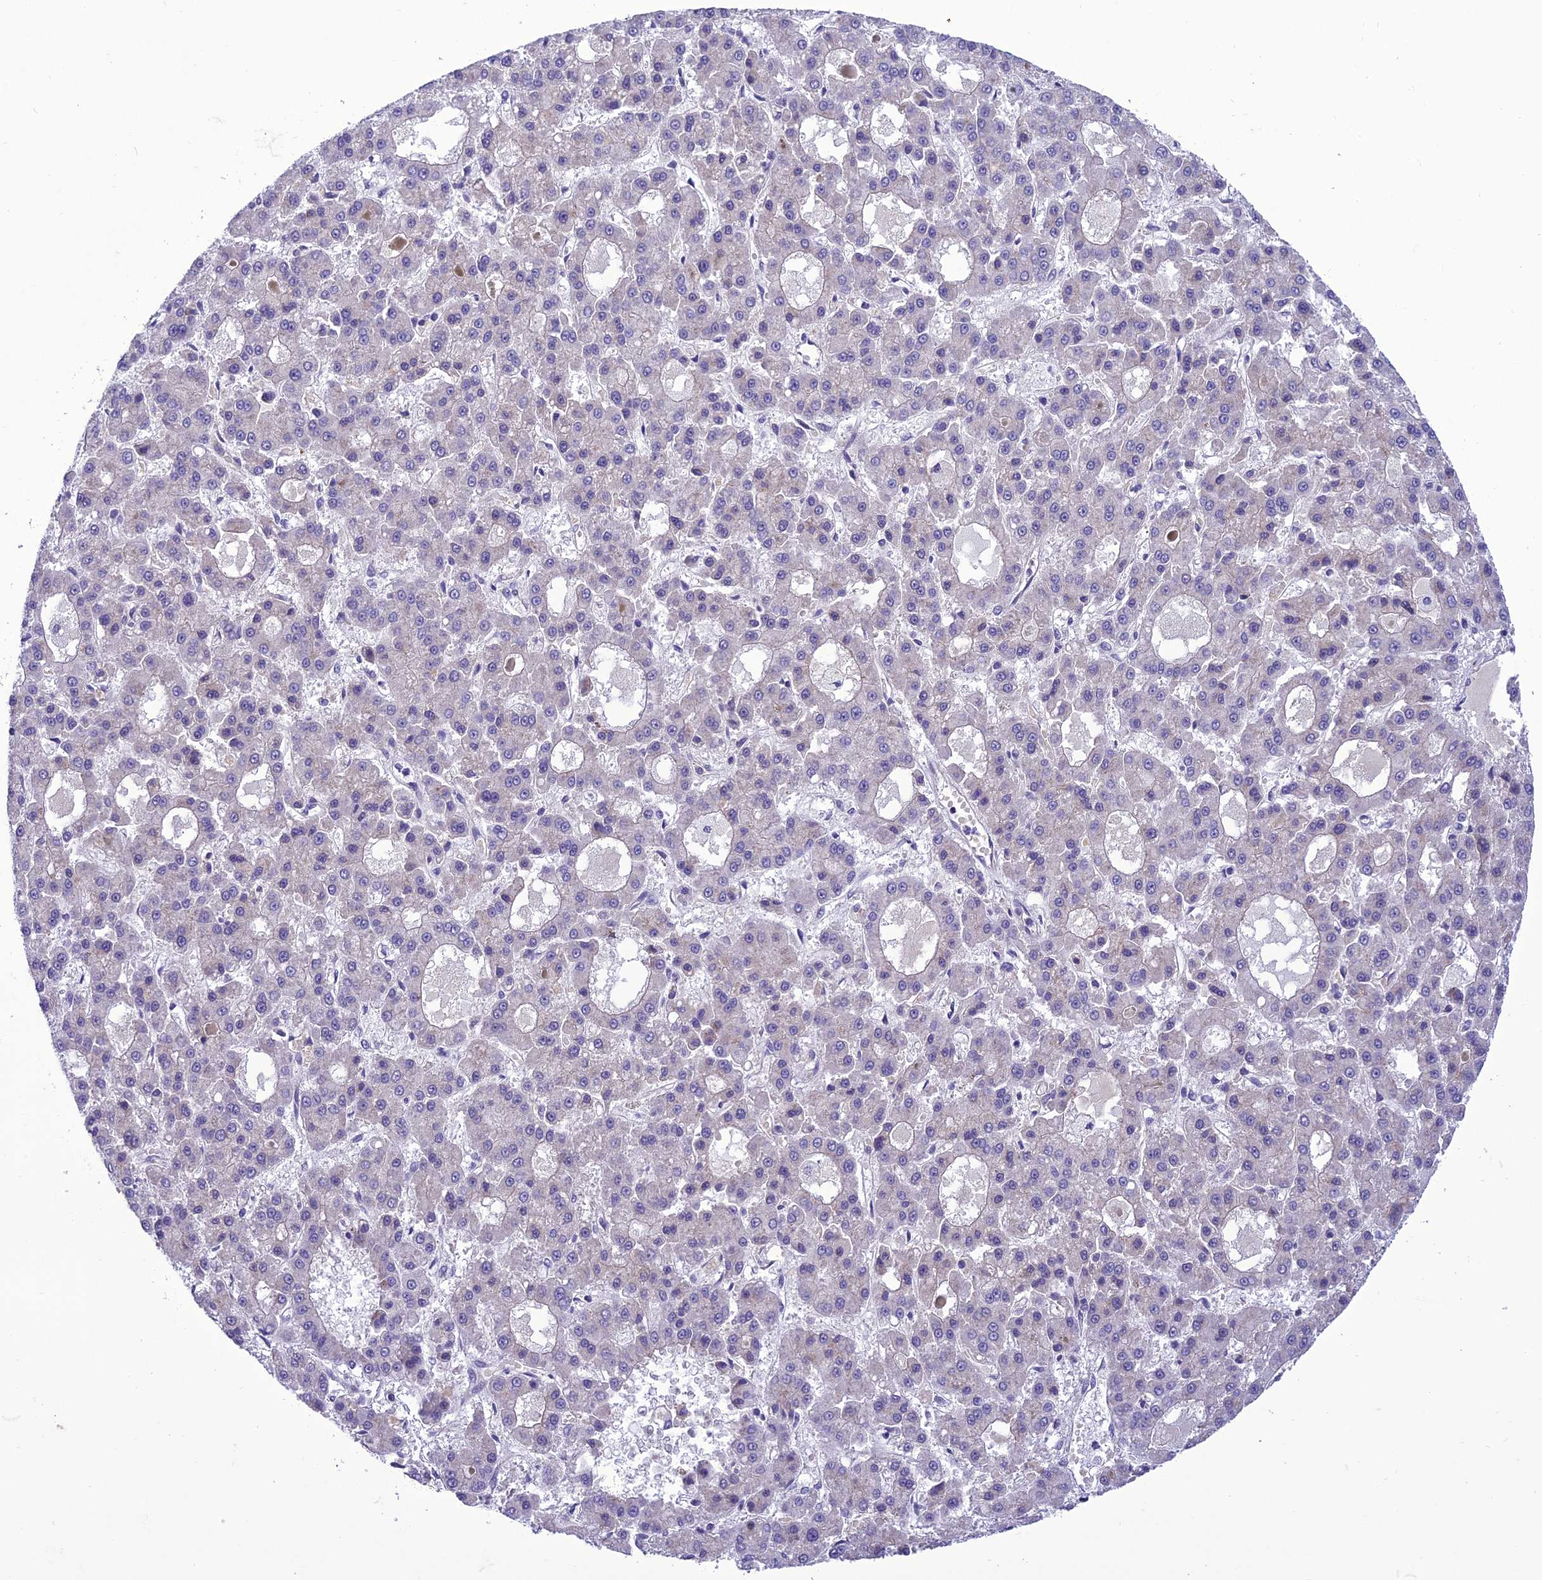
{"staining": {"intensity": "negative", "quantity": "none", "location": "none"}, "tissue": "liver cancer", "cell_type": "Tumor cells", "image_type": "cancer", "snomed": [{"axis": "morphology", "description": "Carcinoma, Hepatocellular, NOS"}, {"axis": "topography", "description": "Liver"}], "caption": "Hepatocellular carcinoma (liver) was stained to show a protein in brown. There is no significant expression in tumor cells.", "gene": "GAB4", "patient": {"sex": "male", "age": 70}}